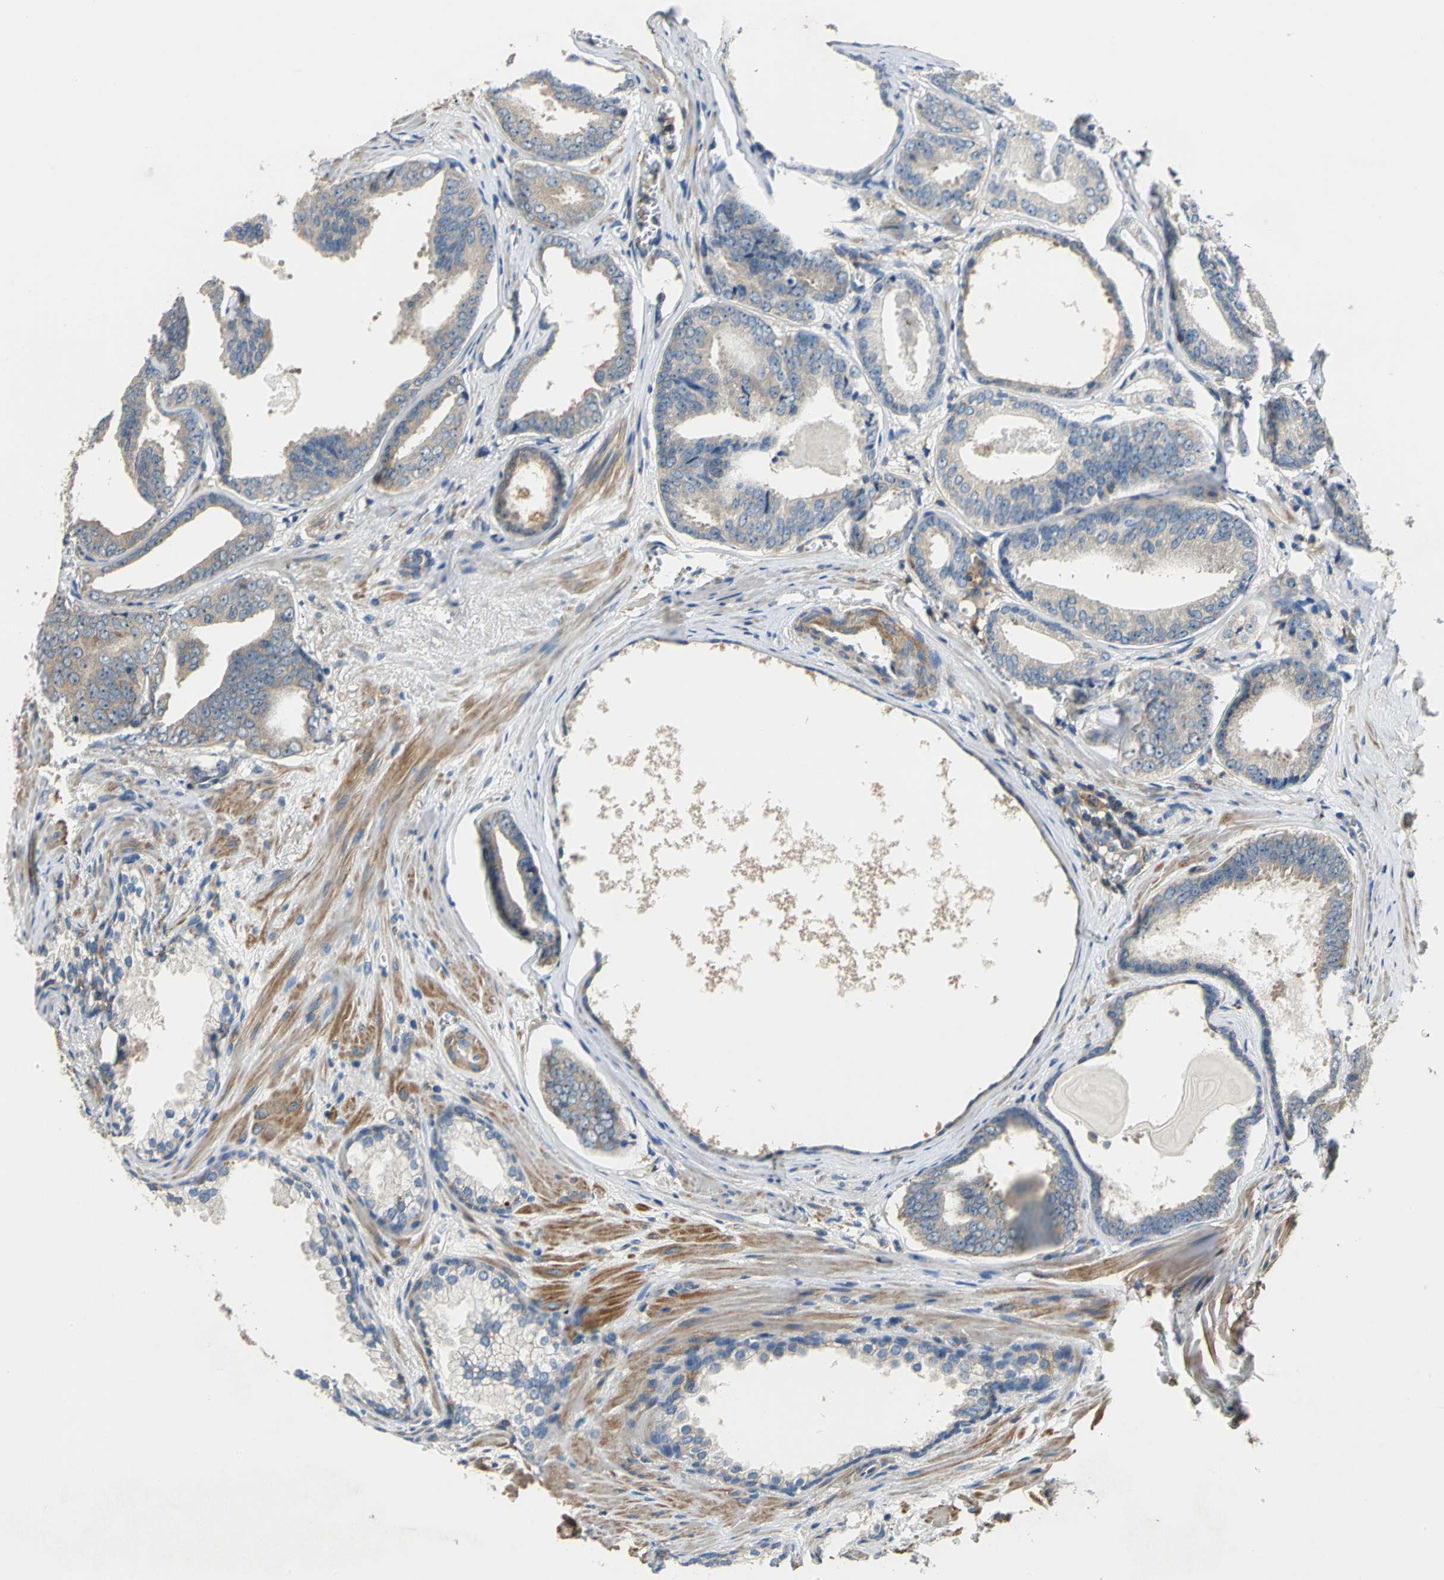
{"staining": {"intensity": "weak", "quantity": ">75%", "location": "cytoplasmic/membranous"}, "tissue": "prostate cancer", "cell_type": "Tumor cells", "image_type": "cancer", "snomed": [{"axis": "morphology", "description": "Adenocarcinoma, Medium grade"}, {"axis": "topography", "description": "Prostate"}], "caption": "A high-resolution micrograph shows IHC staining of prostate cancer, which displays weak cytoplasmic/membranous positivity in about >75% of tumor cells.", "gene": "DDX3Y", "patient": {"sex": "male", "age": 79}}